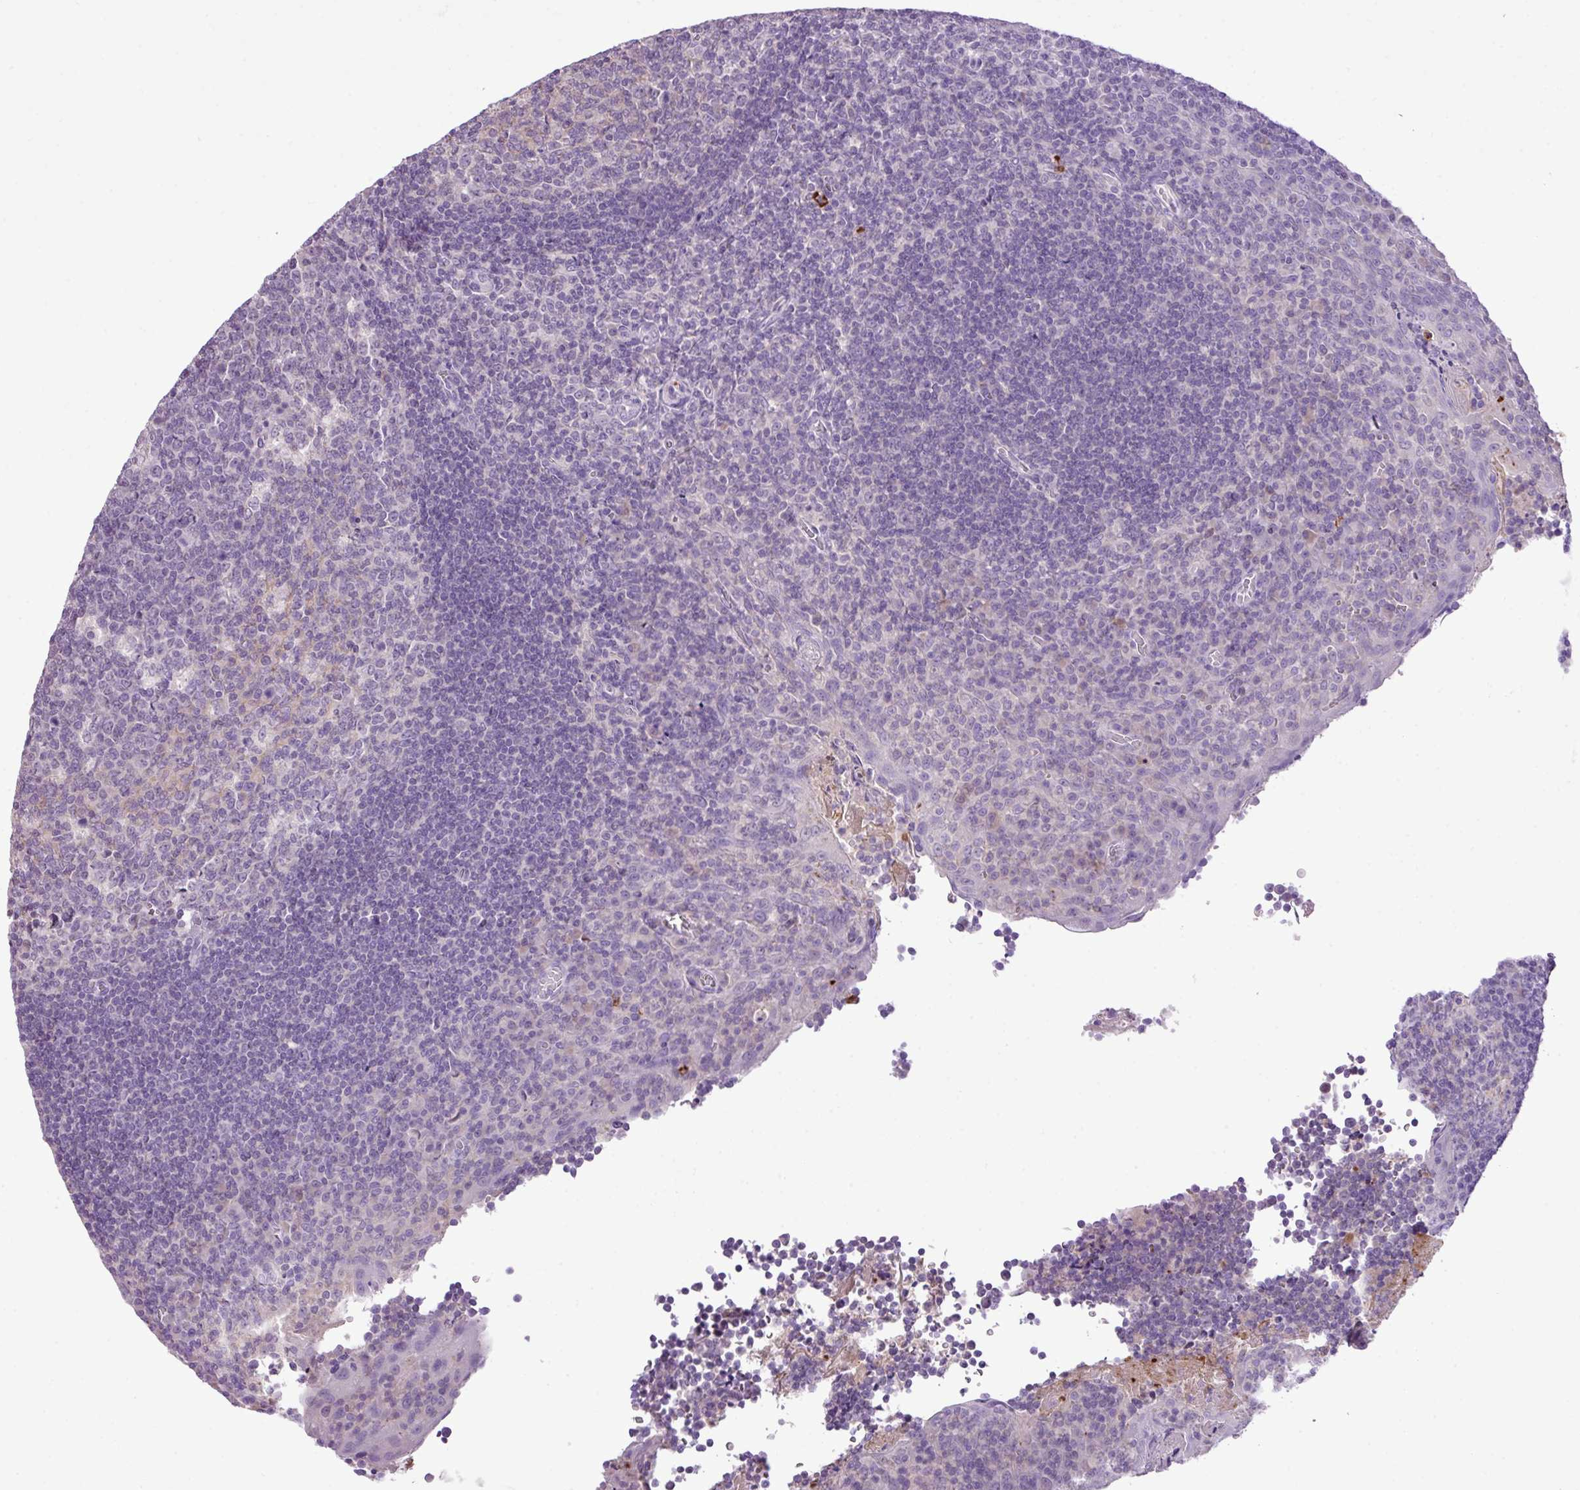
{"staining": {"intensity": "negative", "quantity": "none", "location": "none"}, "tissue": "tonsil", "cell_type": "Germinal center cells", "image_type": "normal", "snomed": [{"axis": "morphology", "description": "Normal tissue, NOS"}, {"axis": "topography", "description": "Tonsil"}], "caption": "IHC histopathology image of benign human tonsil stained for a protein (brown), which displays no positivity in germinal center cells.", "gene": "HTR3E", "patient": {"sex": "male", "age": 17}}